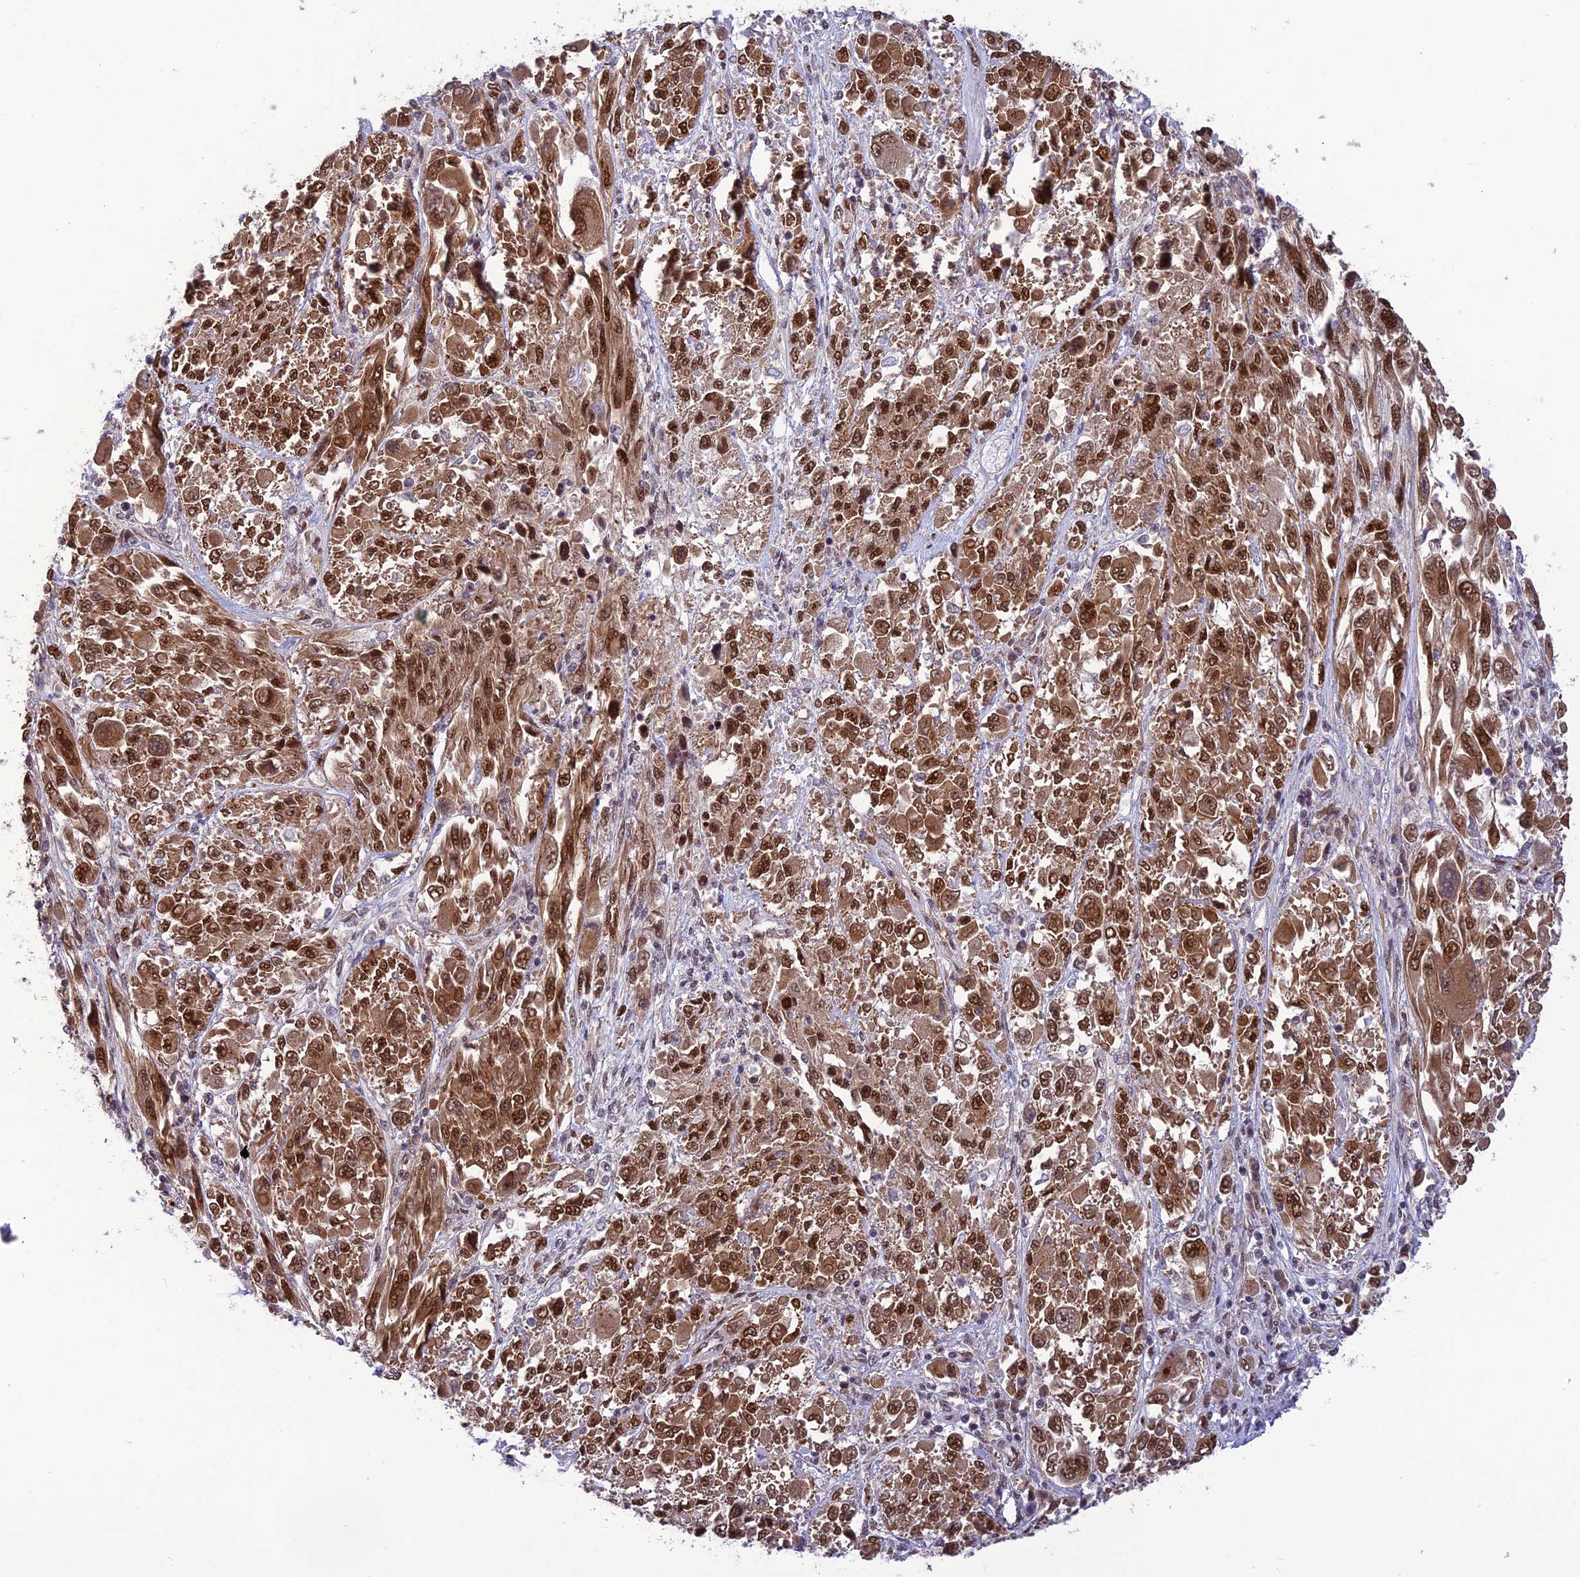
{"staining": {"intensity": "moderate", "quantity": ">75%", "location": "nuclear"}, "tissue": "melanoma", "cell_type": "Tumor cells", "image_type": "cancer", "snomed": [{"axis": "morphology", "description": "Malignant melanoma, NOS"}, {"axis": "topography", "description": "Skin"}], "caption": "Protein expression analysis of melanoma demonstrates moderate nuclear positivity in approximately >75% of tumor cells.", "gene": "RTRAF", "patient": {"sex": "female", "age": 91}}